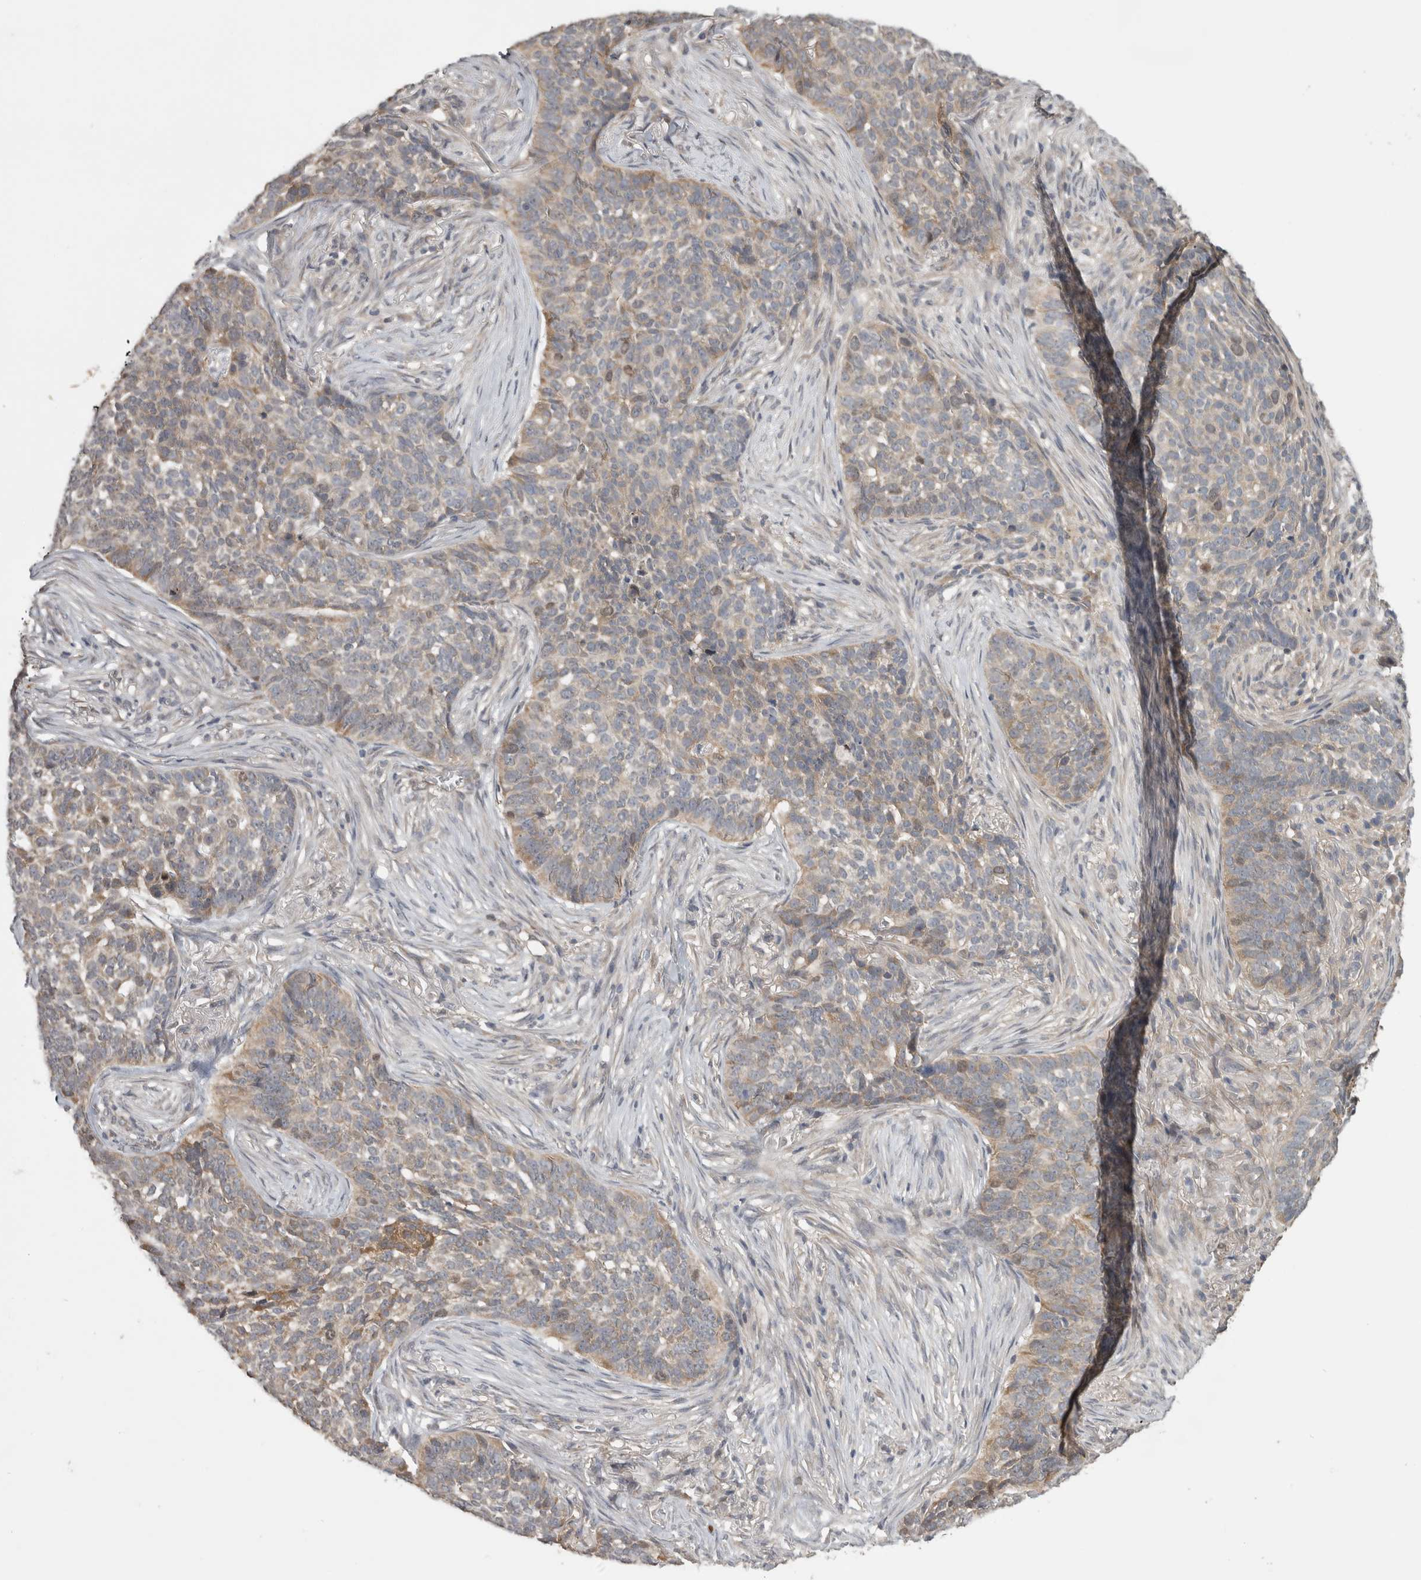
{"staining": {"intensity": "weak", "quantity": "25%-75%", "location": "cytoplasmic/membranous"}, "tissue": "skin cancer", "cell_type": "Tumor cells", "image_type": "cancer", "snomed": [{"axis": "morphology", "description": "Basal cell carcinoma"}, {"axis": "topography", "description": "Skin"}], "caption": "This histopathology image reveals immunohistochemistry (IHC) staining of skin cancer (basal cell carcinoma), with low weak cytoplasmic/membranous positivity in about 25%-75% of tumor cells.", "gene": "TRMT61B", "patient": {"sex": "male", "age": 85}}